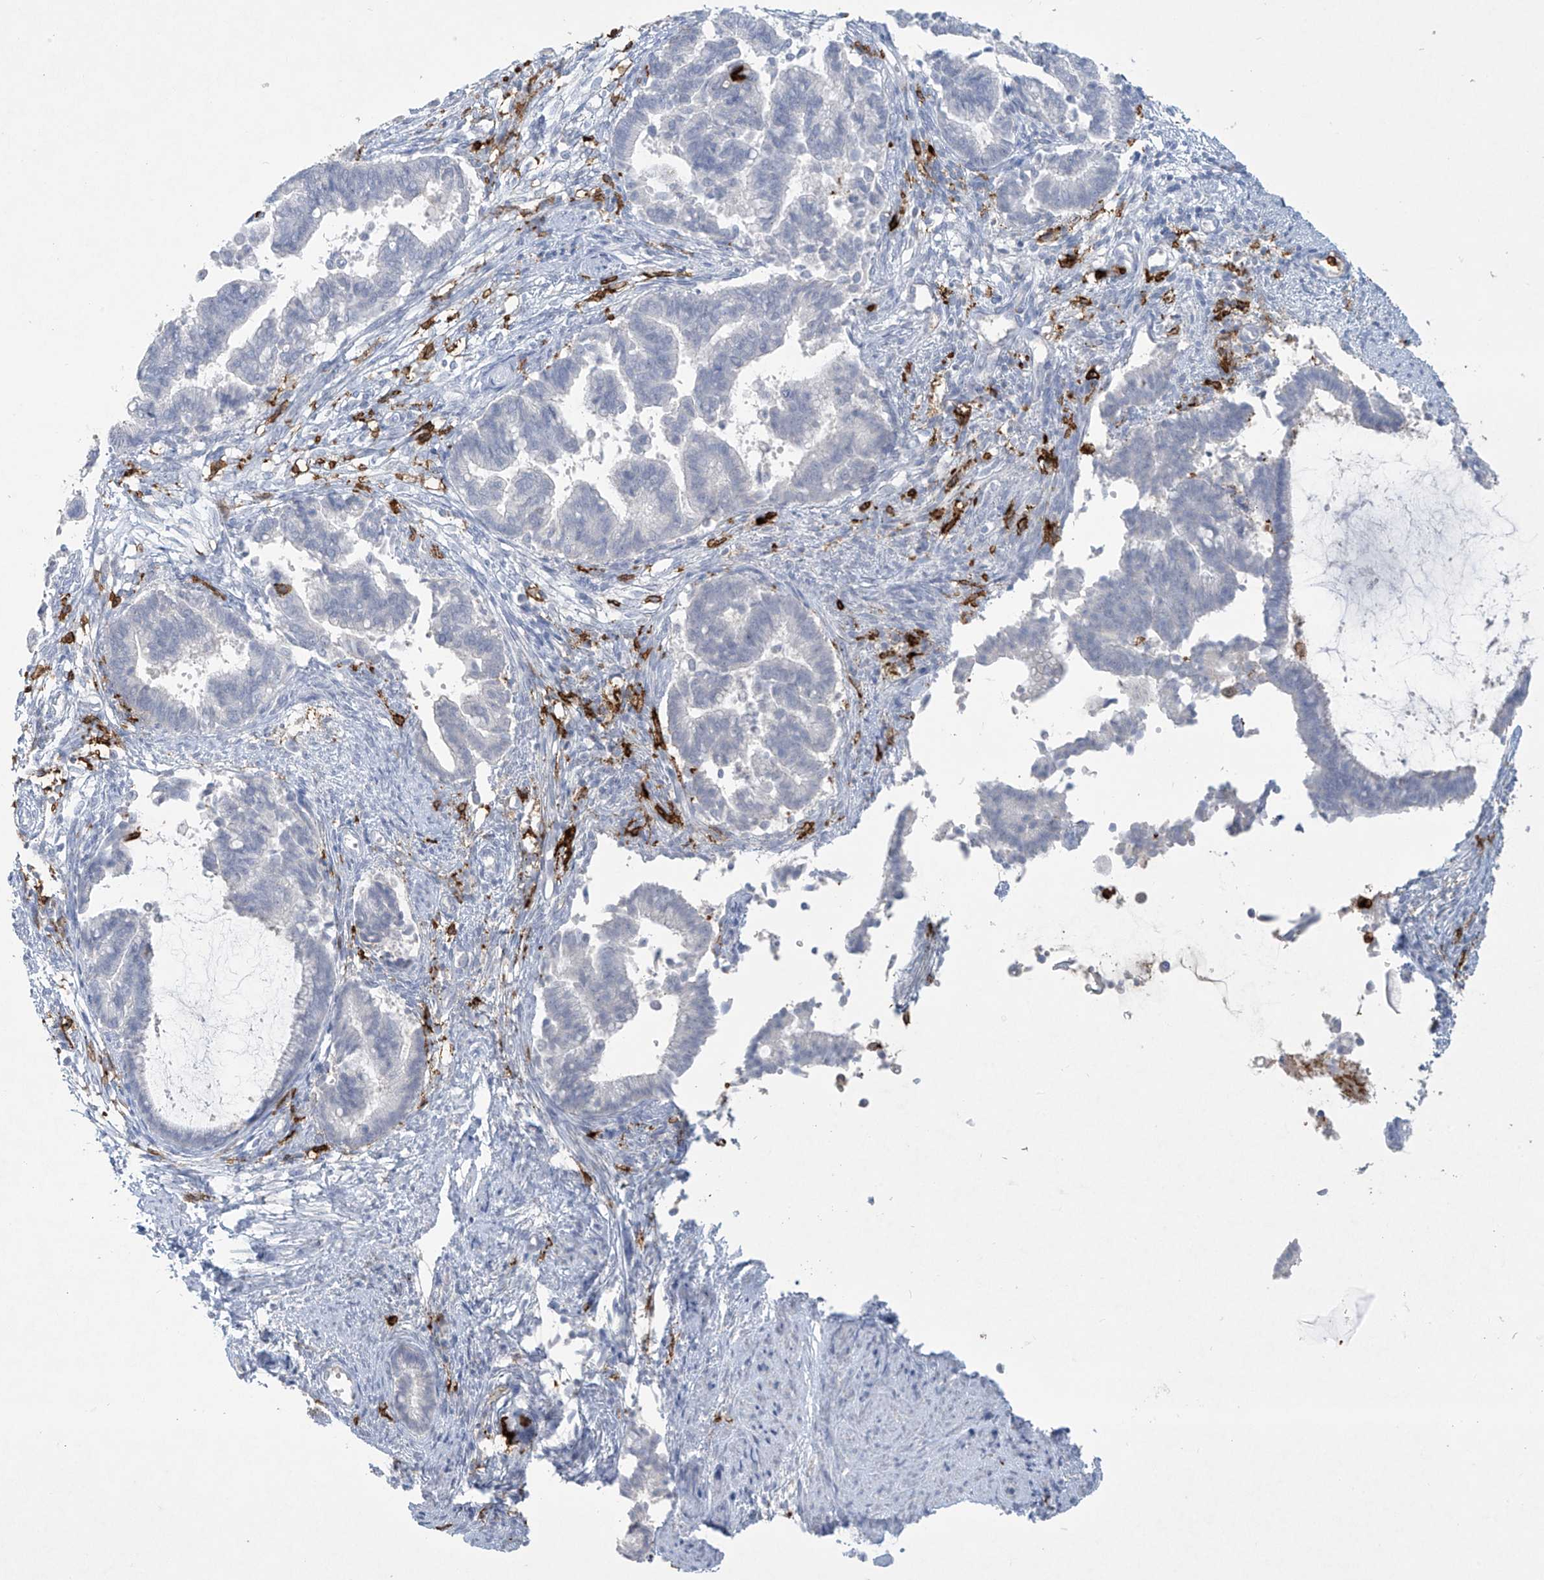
{"staining": {"intensity": "negative", "quantity": "none", "location": "none"}, "tissue": "cervical cancer", "cell_type": "Tumor cells", "image_type": "cancer", "snomed": [{"axis": "morphology", "description": "Adenocarcinoma, NOS"}, {"axis": "topography", "description": "Cervix"}], "caption": "Immunohistochemical staining of cervical cancer shows no significant positivity in tumor cells.", "gene": "FCGR3A", "patient": {"sex": "female", "age": 44}}